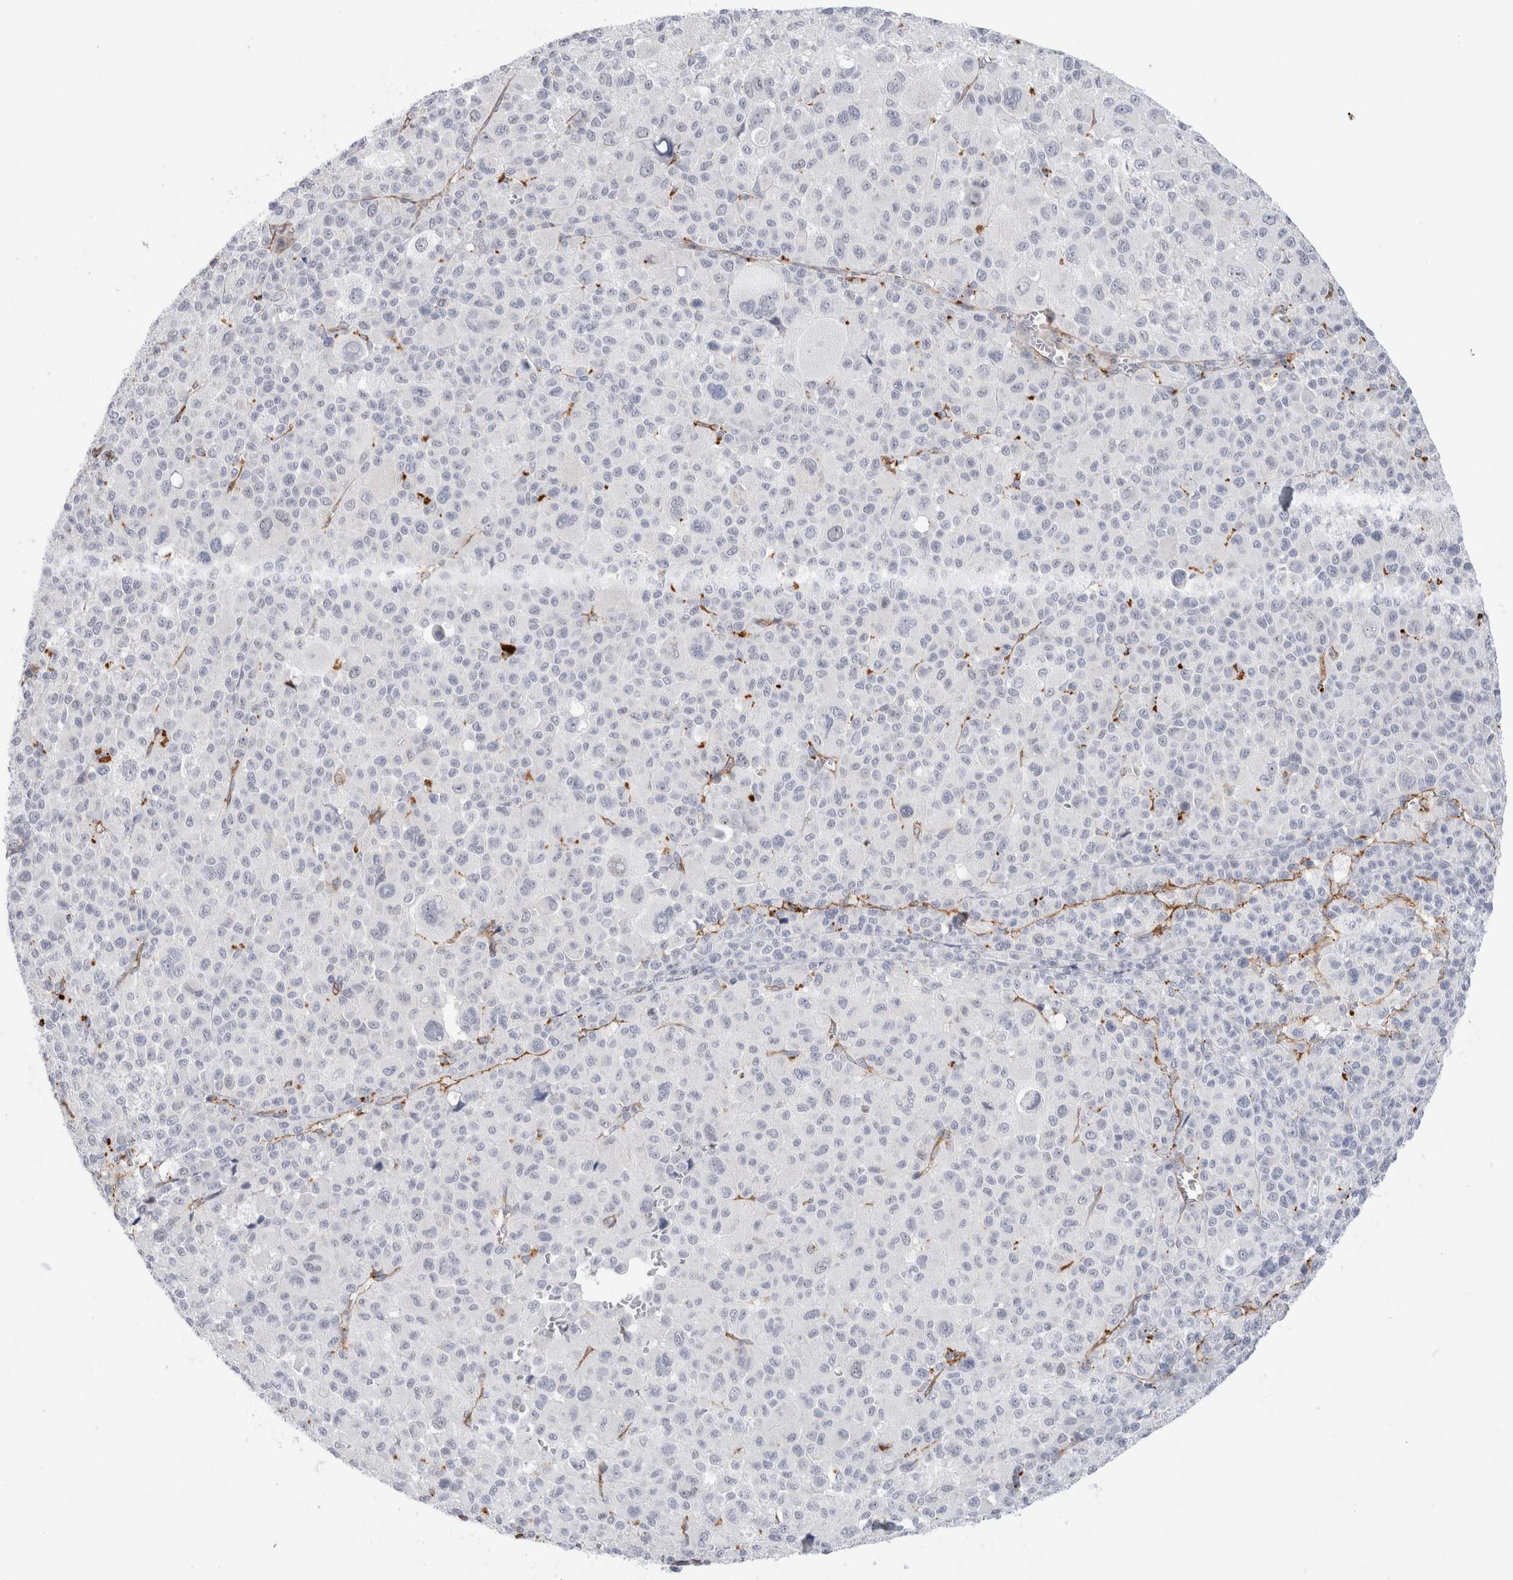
{"staining": {"intensity": "negative", "quantity": "none", "location": "none"}, "tissue": "melanoma", "cell_type": "Tumor cells", "image_type": "cancer", "snomed": [{"axis": "morphology", "description": "Malignant melanoma, Metastatic site"}, {"axis": "topography", "description": "Skin"}], "caption": "Protein analysis of malignant melanoma (metastatic site) demonstrates no significant staining in tumor cells.", "gene": "ANKMY1", "patient": {"sex": "female", "age": 74}}